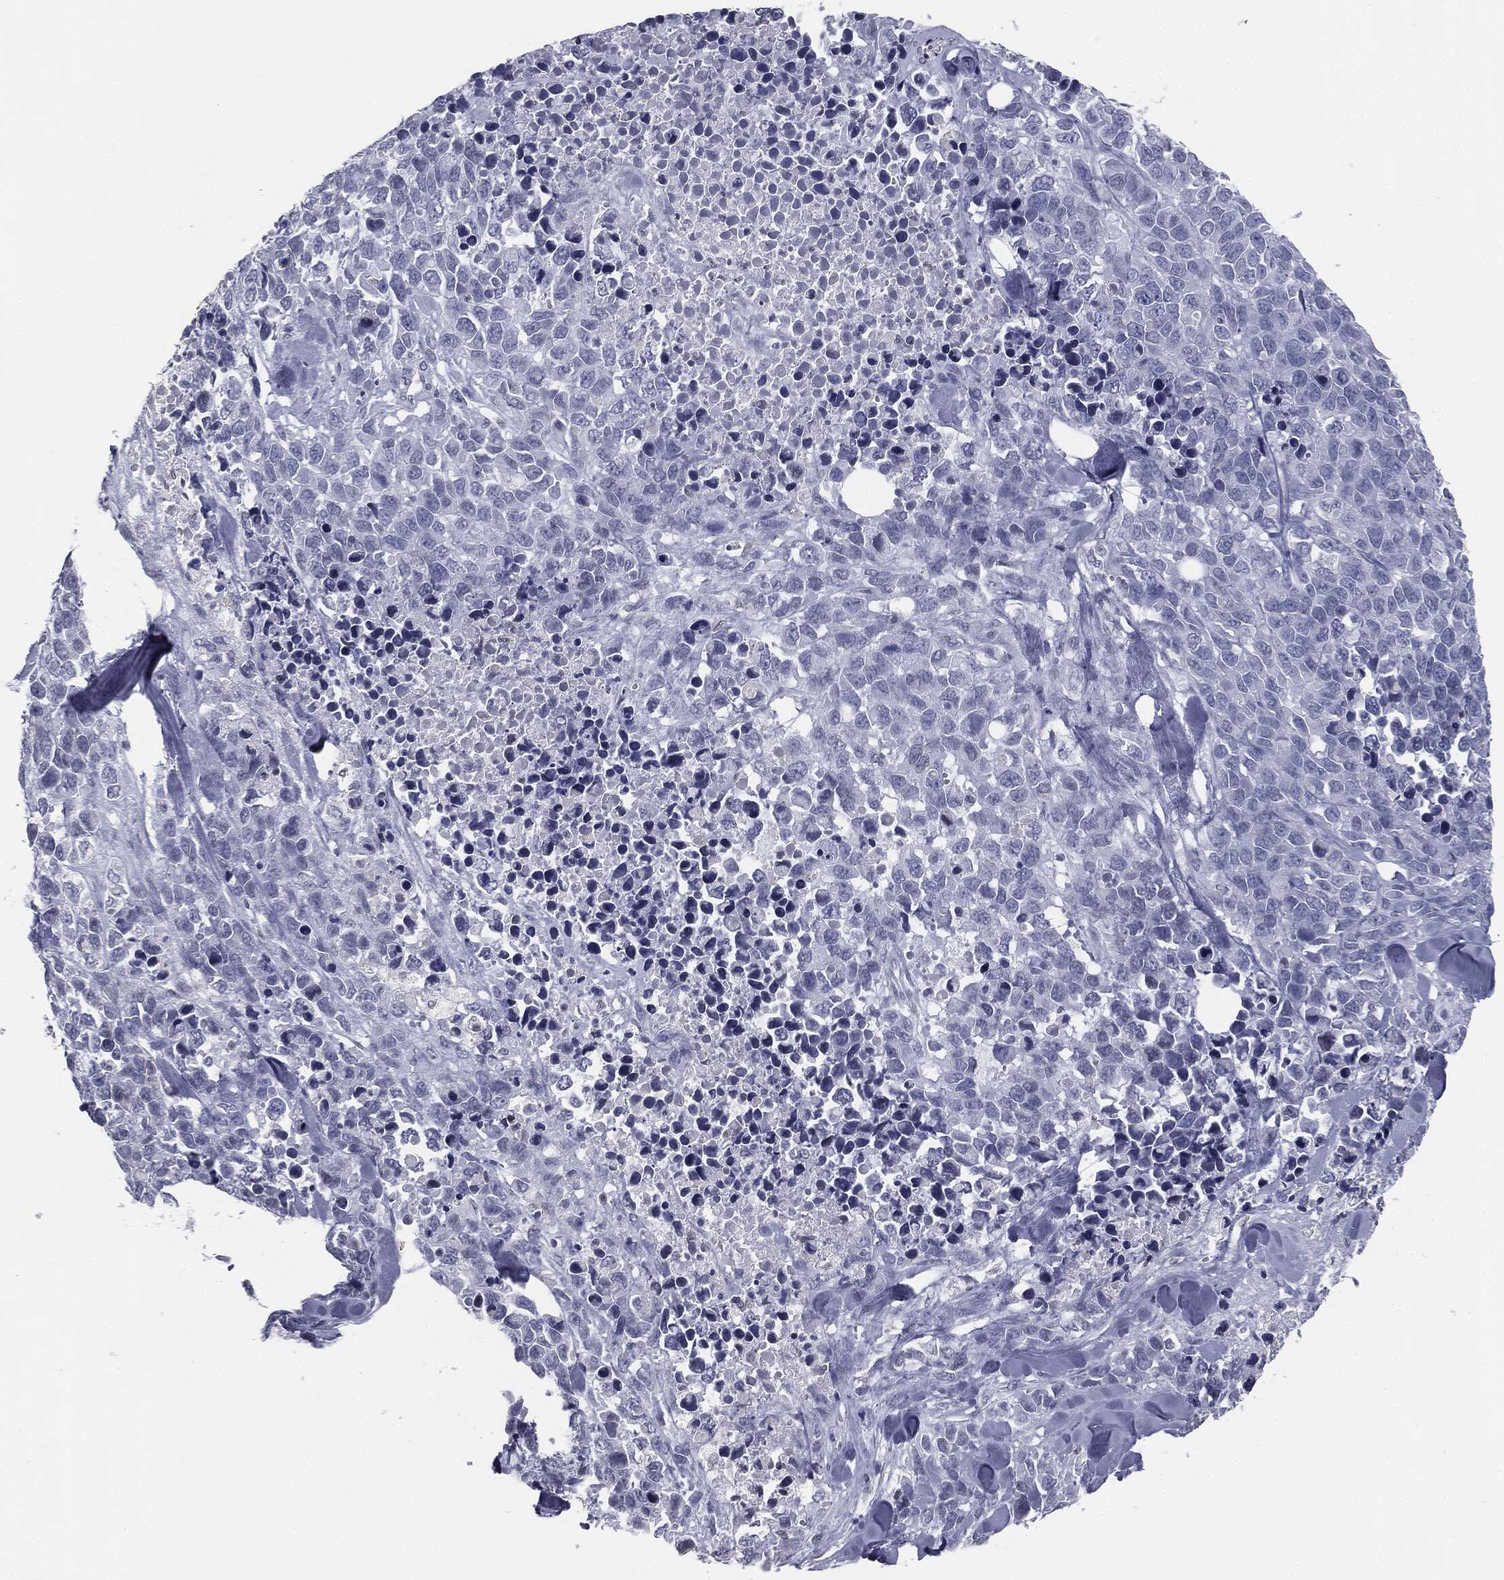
{"staining": {"intensity": "negative", "quantity": "none", "location": "none"}, "tissue": "melanoma", "cell_type": "Tumor cells", "image_type": "cancer", "snomed": [{"axis": "morphology", "description": "Malignant melanoma, Metastatic site"}, {"axis": "topography", "description": "Skin"}], "caption": "Immunohistochemistry (IHC) of melanoma reveals no expression in tumor cells.", "gene": "ALDOB", "patient": {"sex": "male", "age": 84}}